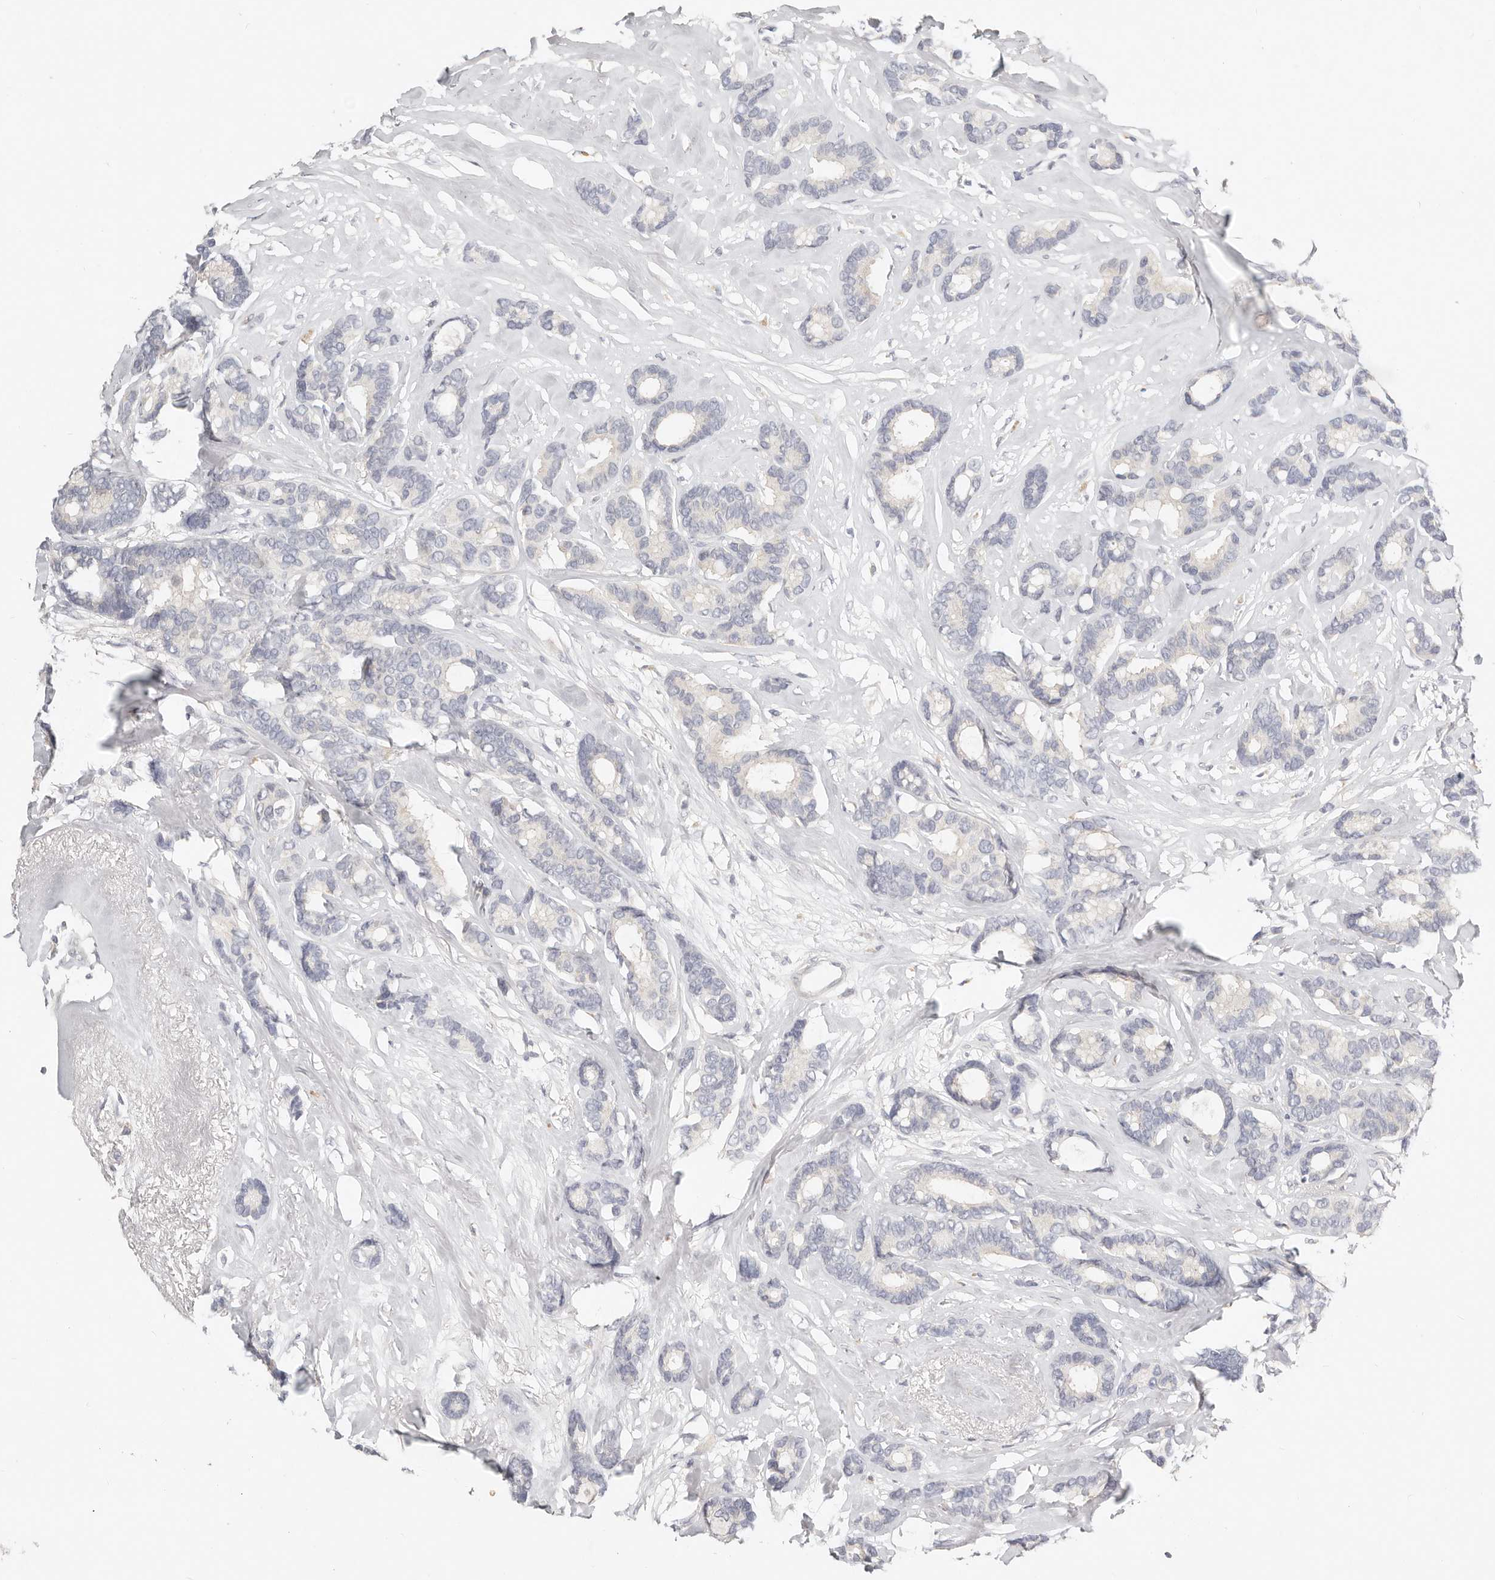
{"staining": {"intensity": "negative", "quantity": "none", "location": "none"}, "tissue": "breast cancer", "cell_type": "Tumor cells", "image_type": "cancer", "snomed": [{"axis": "morphology", "description": "Duct carcinoma"}, {"axis": "topography", "description": "Breast"}], "caption": "Breast cancer was stained to show a protein in brown. There is no significant expression in tumor cells.", "gene": "TMEM63B", "patient": {"sex": "female", "age": 87}}